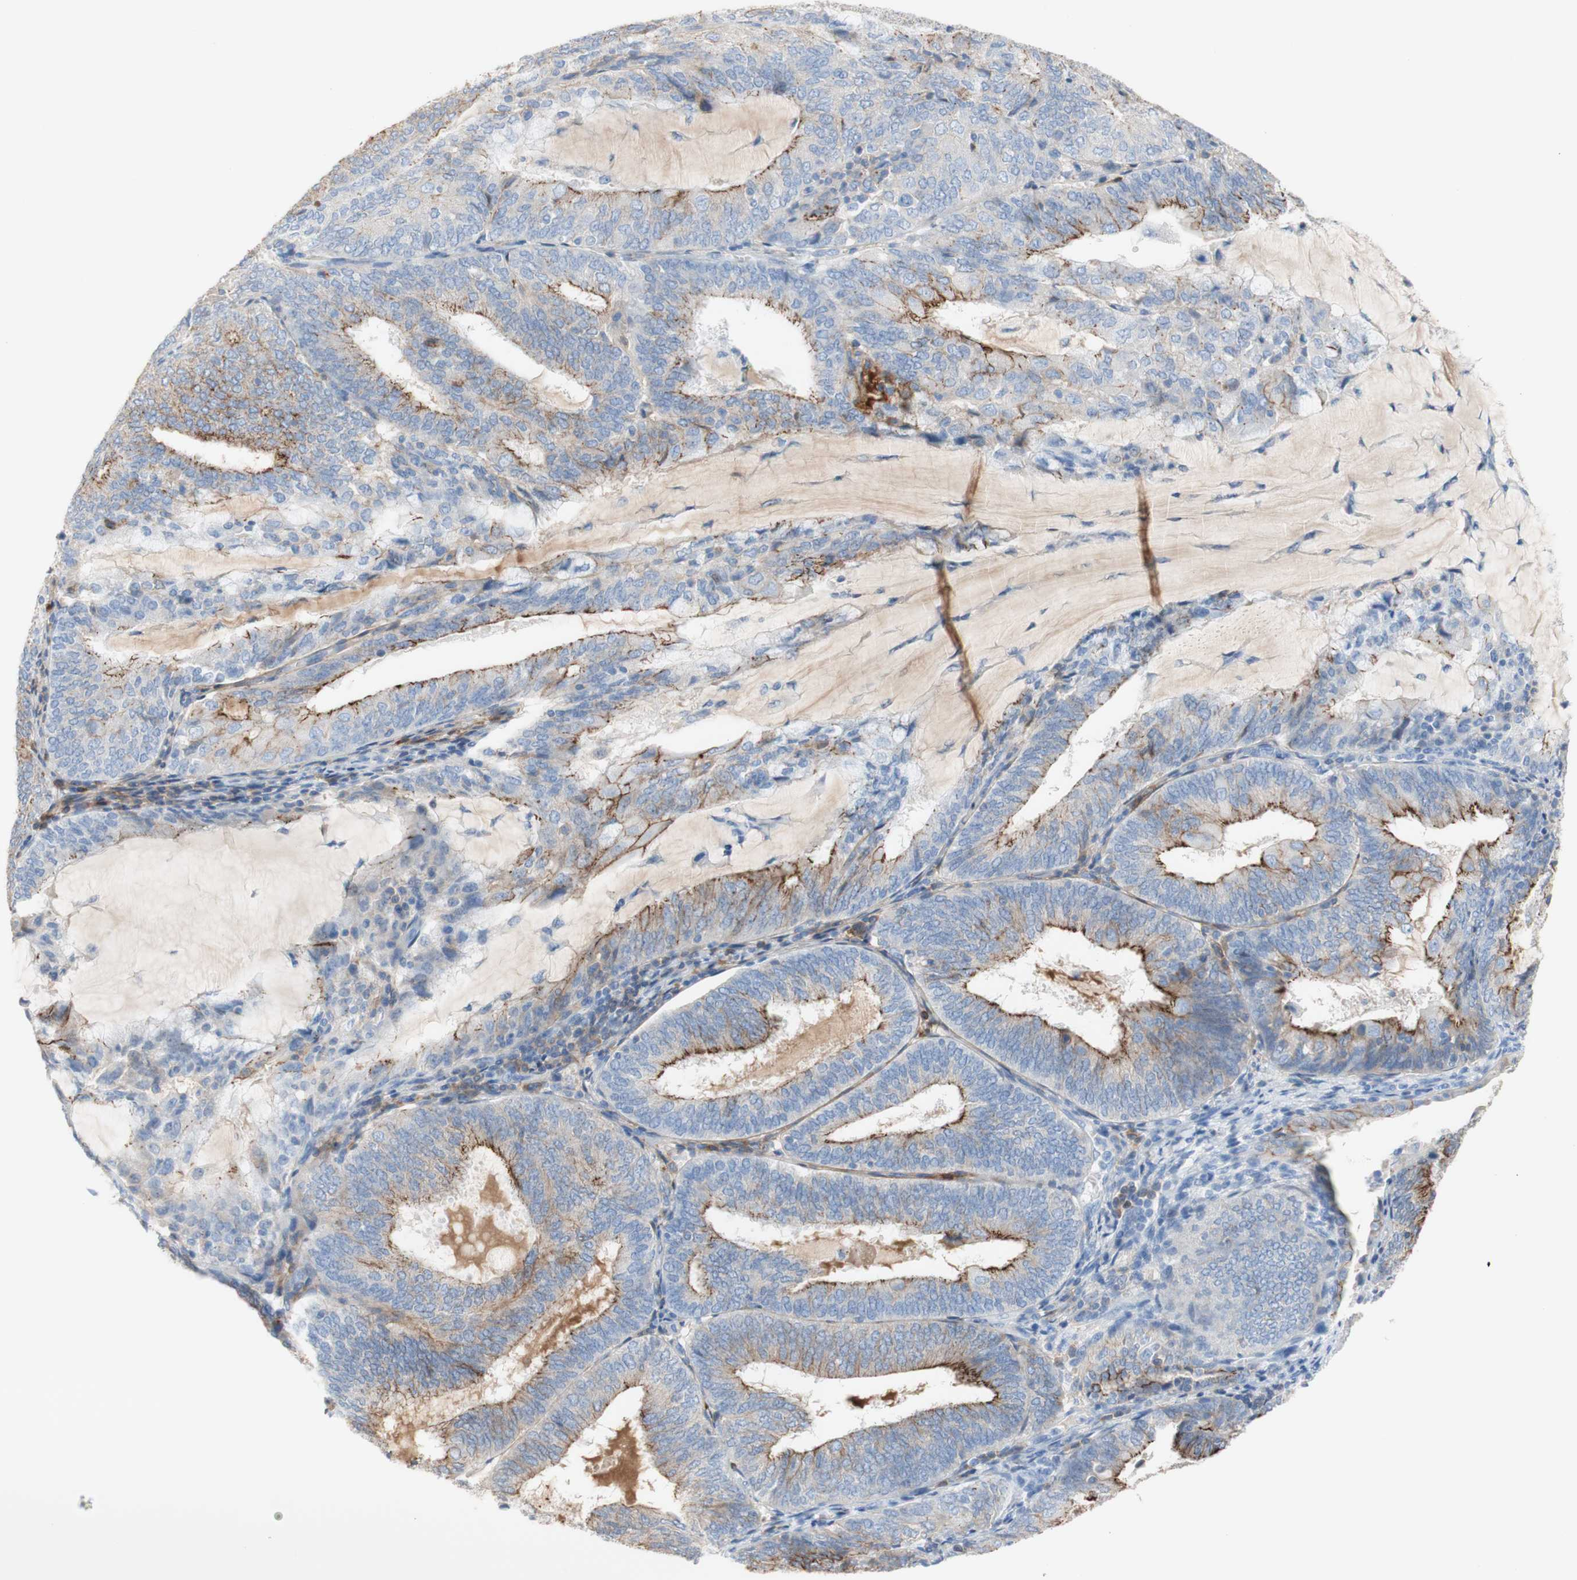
{"staining": {"intensity": "moderate", "quantity": ">75%", "location": "cytoplasmic/membranous"}, "tissue": "endometrial cancer", "cell_type": "Tumor cells", "image_type": "cancer", "snomed": [{"axis": "morphology", "description": "Adenocarcinoma, NOS"}, {"axis": "topography", "description": "Endometrium"}], "caption": "Protein expression analysis of endometrial cancer (adenocarcinoma) reveals moderate cytoplasmic/membranous positivity in about >75% of tumor cells.", "gene": "DSC2", "patient": {"sex": "female", "age": 81}}